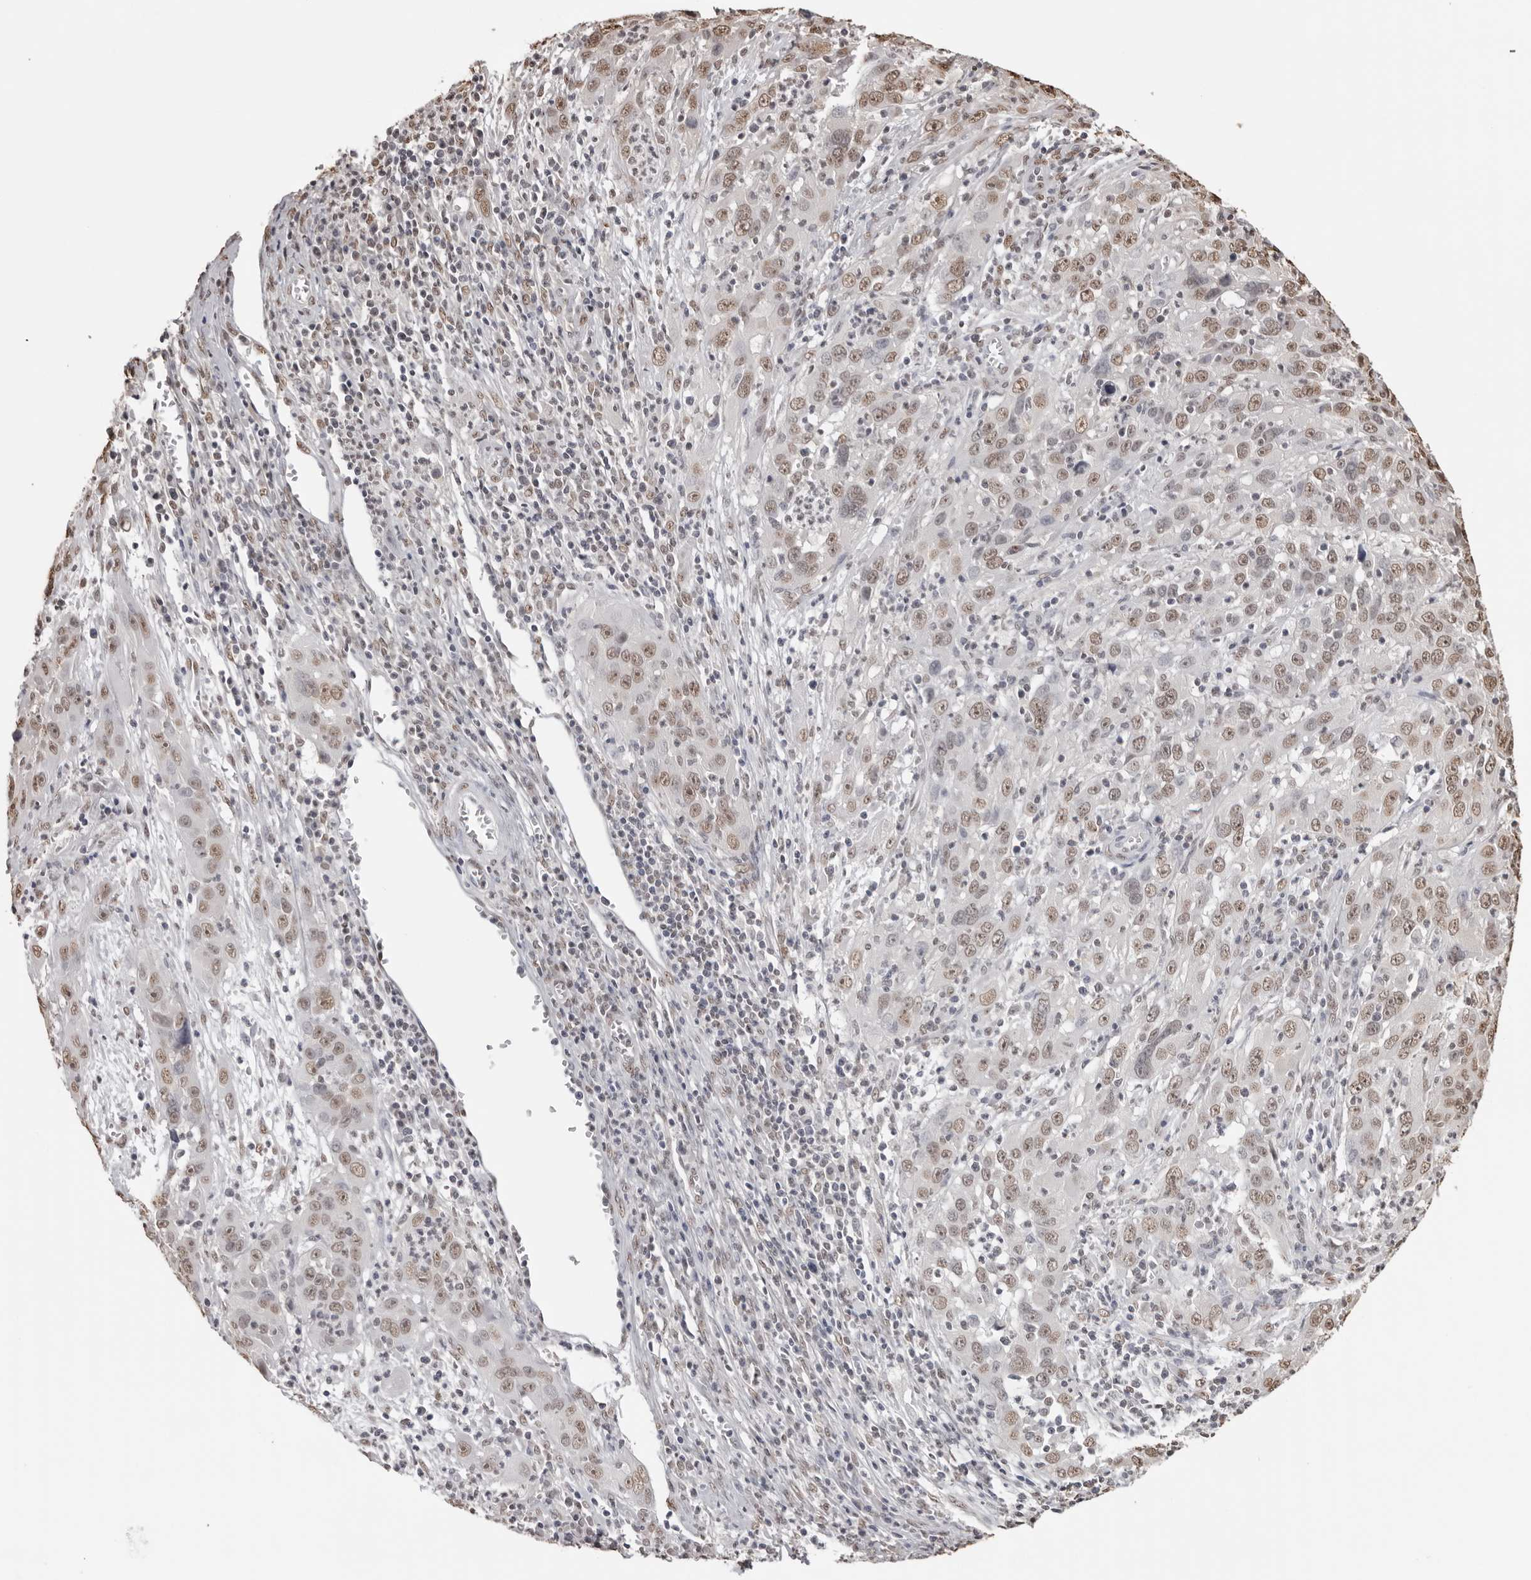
{"staining": {"intensity": "weak", "quantity": ">75%", "location": "nuclear"}, "tissue": "cervical cancer", "cell_type": "Tumor cells", "image_type": "cancer", "snomed": [{"axis": "morphology", "description": "Squamous cell carcinoma, NOS"}, {"axis": "topography", "description": "Cervix"}], "caption": "Human cervical cancer (squamous cell carcinoma) stained with a brown dye displays weak nuclear positive staining in approximately >75% of tumor cells.", "gene": "OLIG3", "patient": {"sex": "female", "age": 32}}